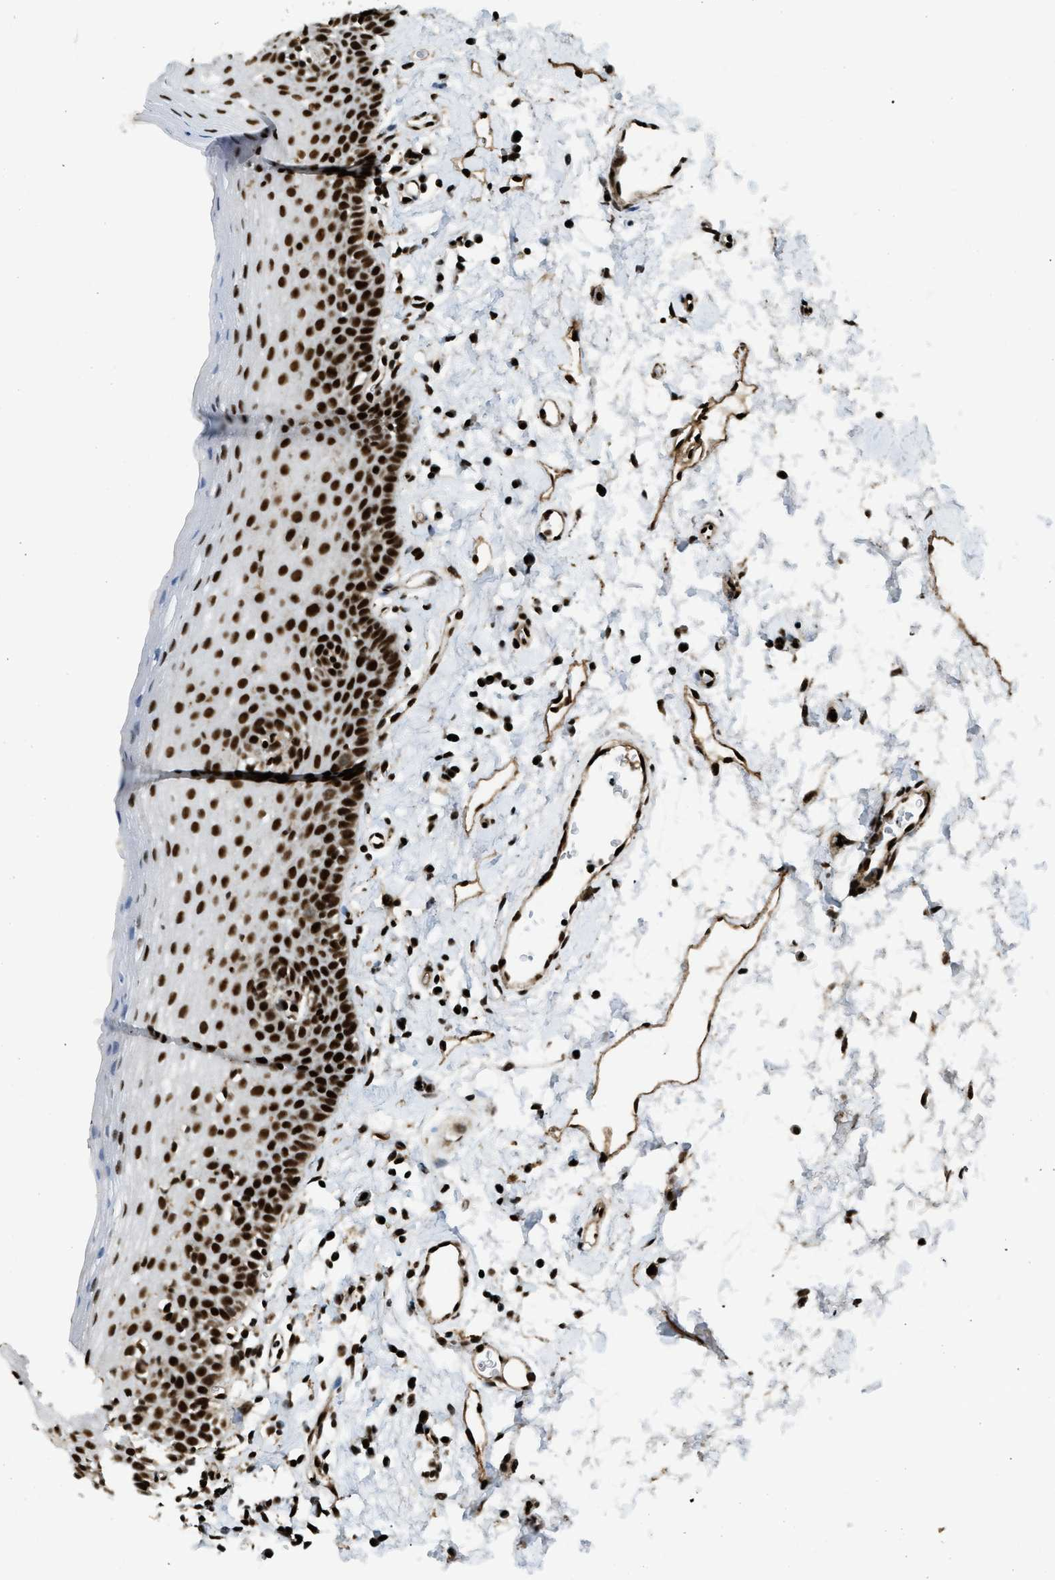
{"staining": {"intensity": "strong", "quantity": ">75%", "location": "nuclear"}, "tissue": "oral mucosa", "cell_type": "Squamous epithelial cells", "image_type": "normal", "snomed": [{"axis": "morphology", "description": "Normal tissue, NOS"}, {"axis": "topography", "description": "Oral tissue"}], "caption": "DAB (3,3'-diaminobenzidine) immunohistochemical staining of benign oral mucosa demonstrates strong nuclear protein expression in approximately >75% of squamous epithelial cells.", "gene": "GABPB1", "patient": {"sex": "male", "age": 66}}